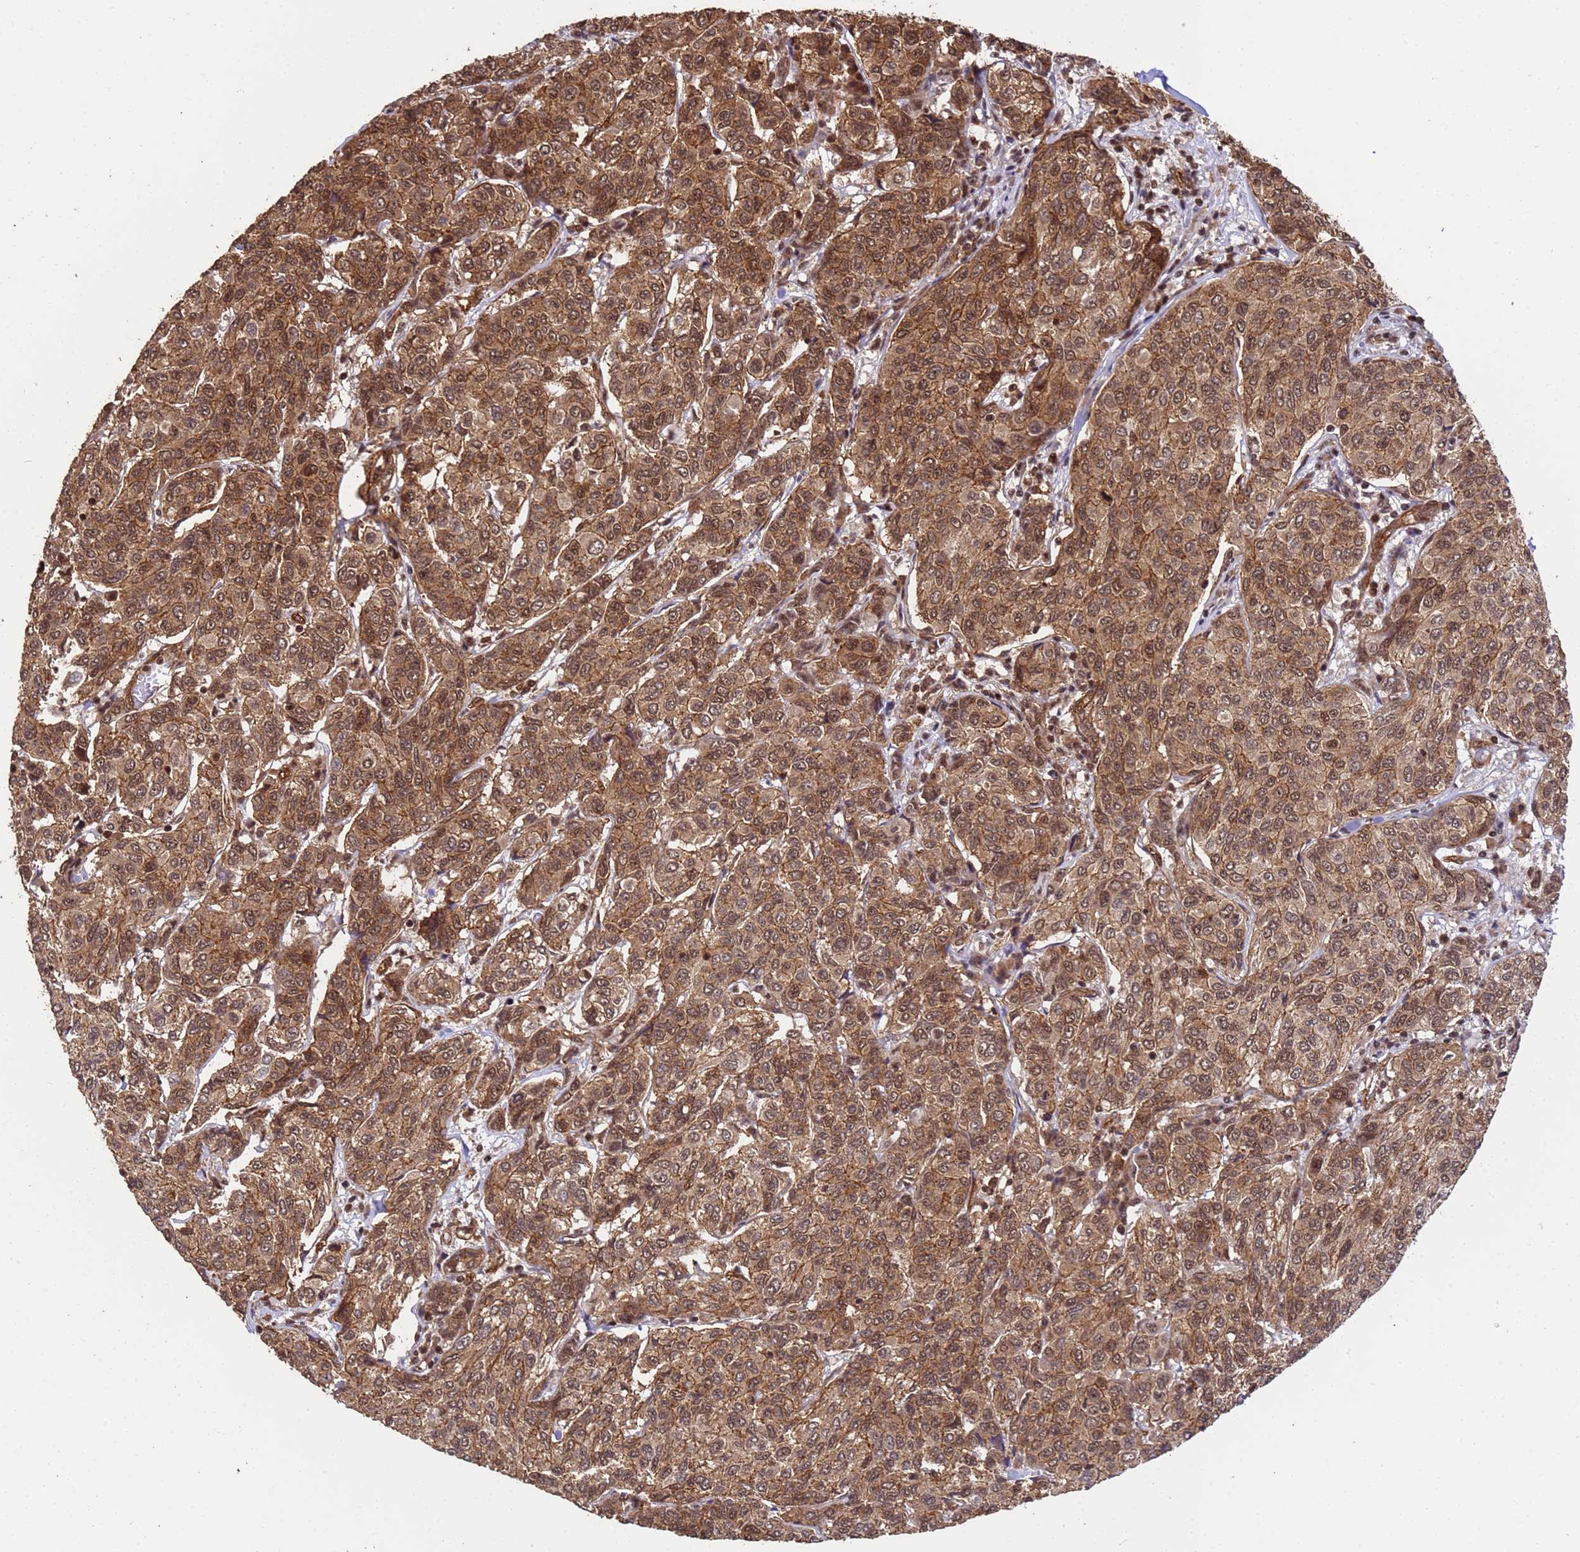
{"staining": {"intensity": "strong", "quantity": ">75%", "location": "cytoplasmic/membranous,nuclear"}, "tissue": "breast cancer", "cell_type": "Tumor cells", "image_type": "cancer", "snomed": [{"axis": "morphology", "description": "Duct carcinoma"}, {"axis": "topography", "description": "Breast"}], "caption": "High-magnification brightfield microscopy of breast cancer stained with DAB (brown) and counterstained with hematoxylin (blue). tumor cells exhibit strong cytoplasmic/membranous and nuclear expression is appreciated in approximately>75% of cells.", "gene": "SYF2", "patient": {"sex": "female", "age": 55}}